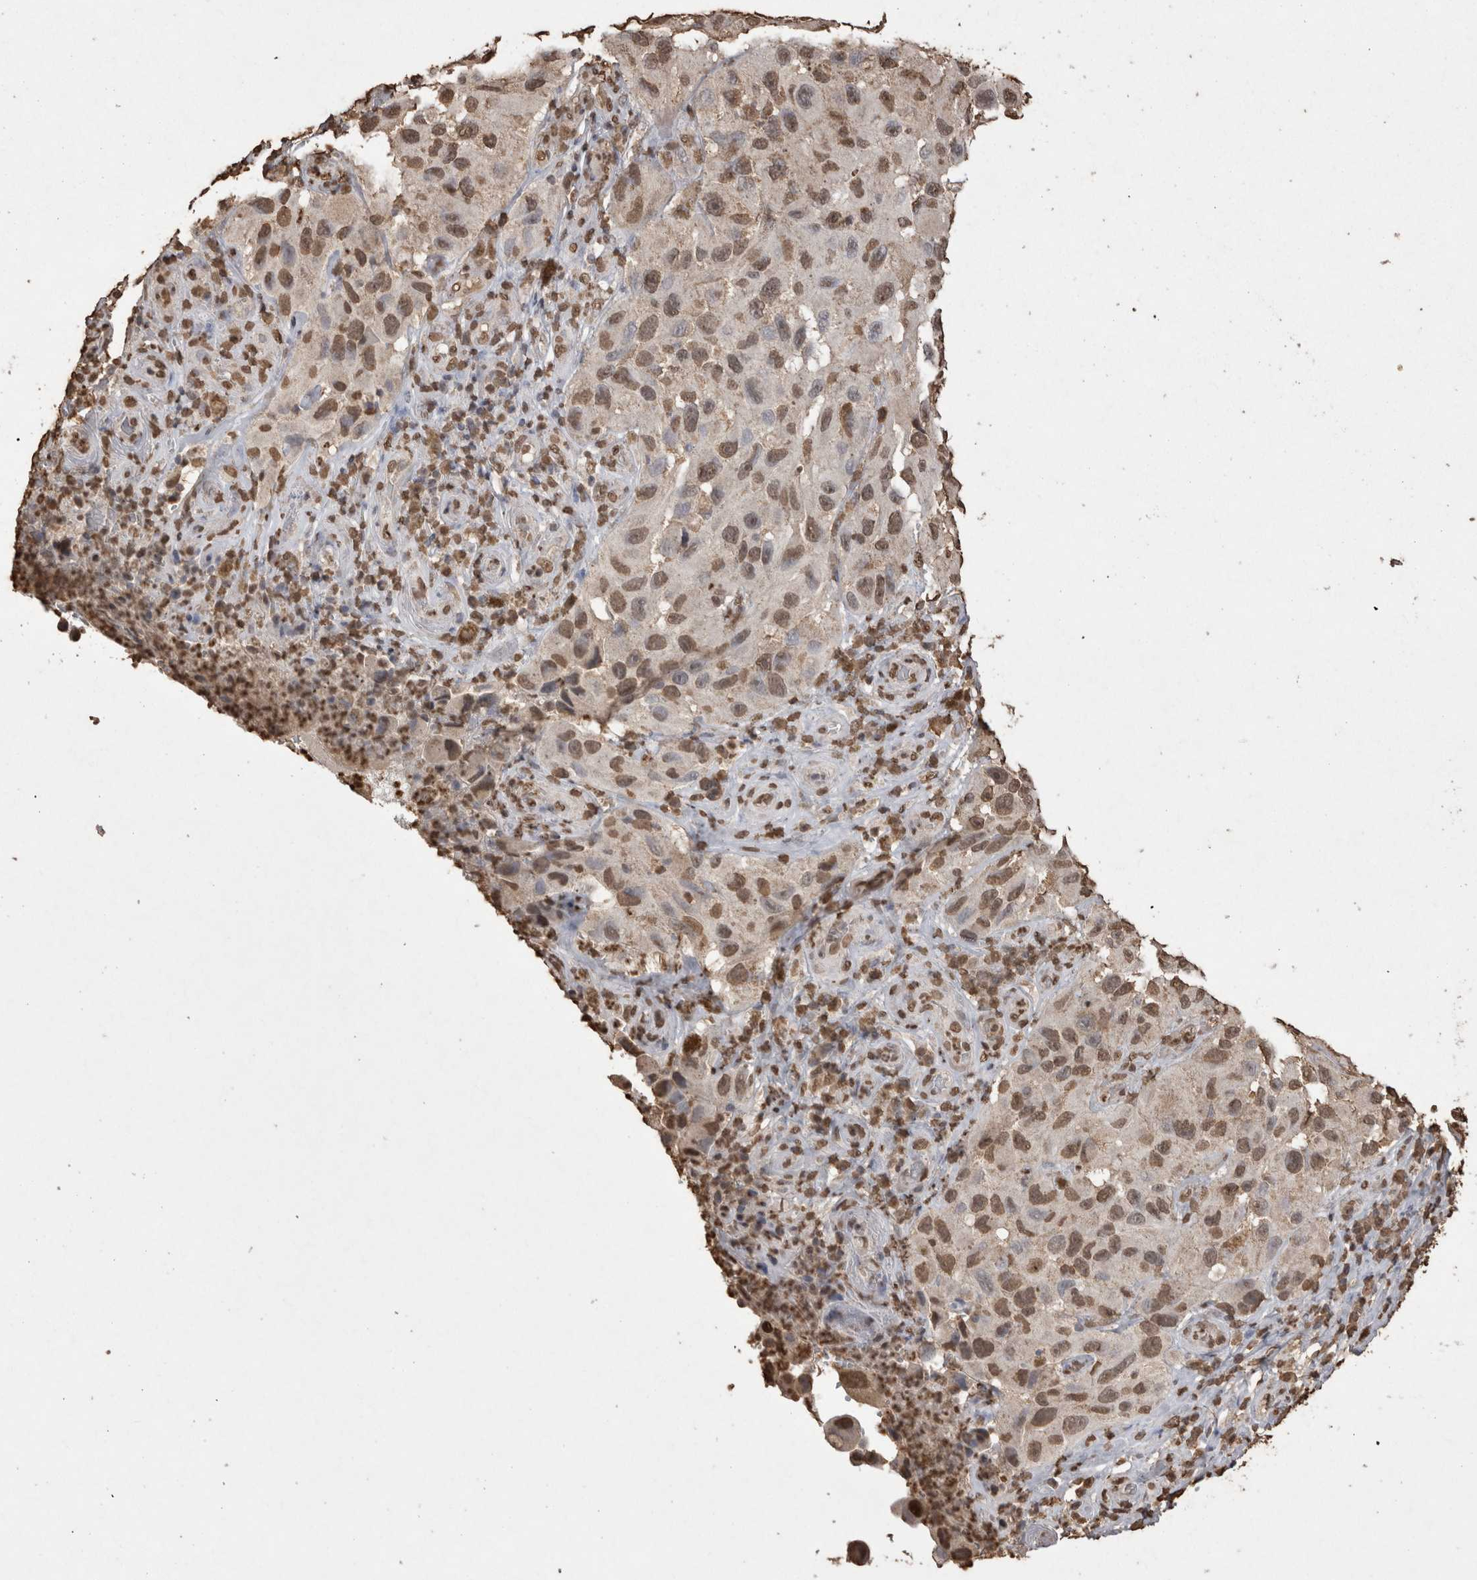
{"staining": {"intensity": "moderate", "quantity": ">75%", "location": "nuclear"}, "tissue": "melanoma", "cell_type": "Tumor cells", "image_type": "cancer", "snomed": [{"axis": "morphology", "description": "Malignant melanoma, NOS"}, {"axis": "topography", "description": "Skin"}], "caption": "Melanoma stained with IHC exhibits moderate nuclear positivity in approximately >75% of tumor cells.", "gene": "POU5F1", "patient": {"sex": "female", "age": 73}}